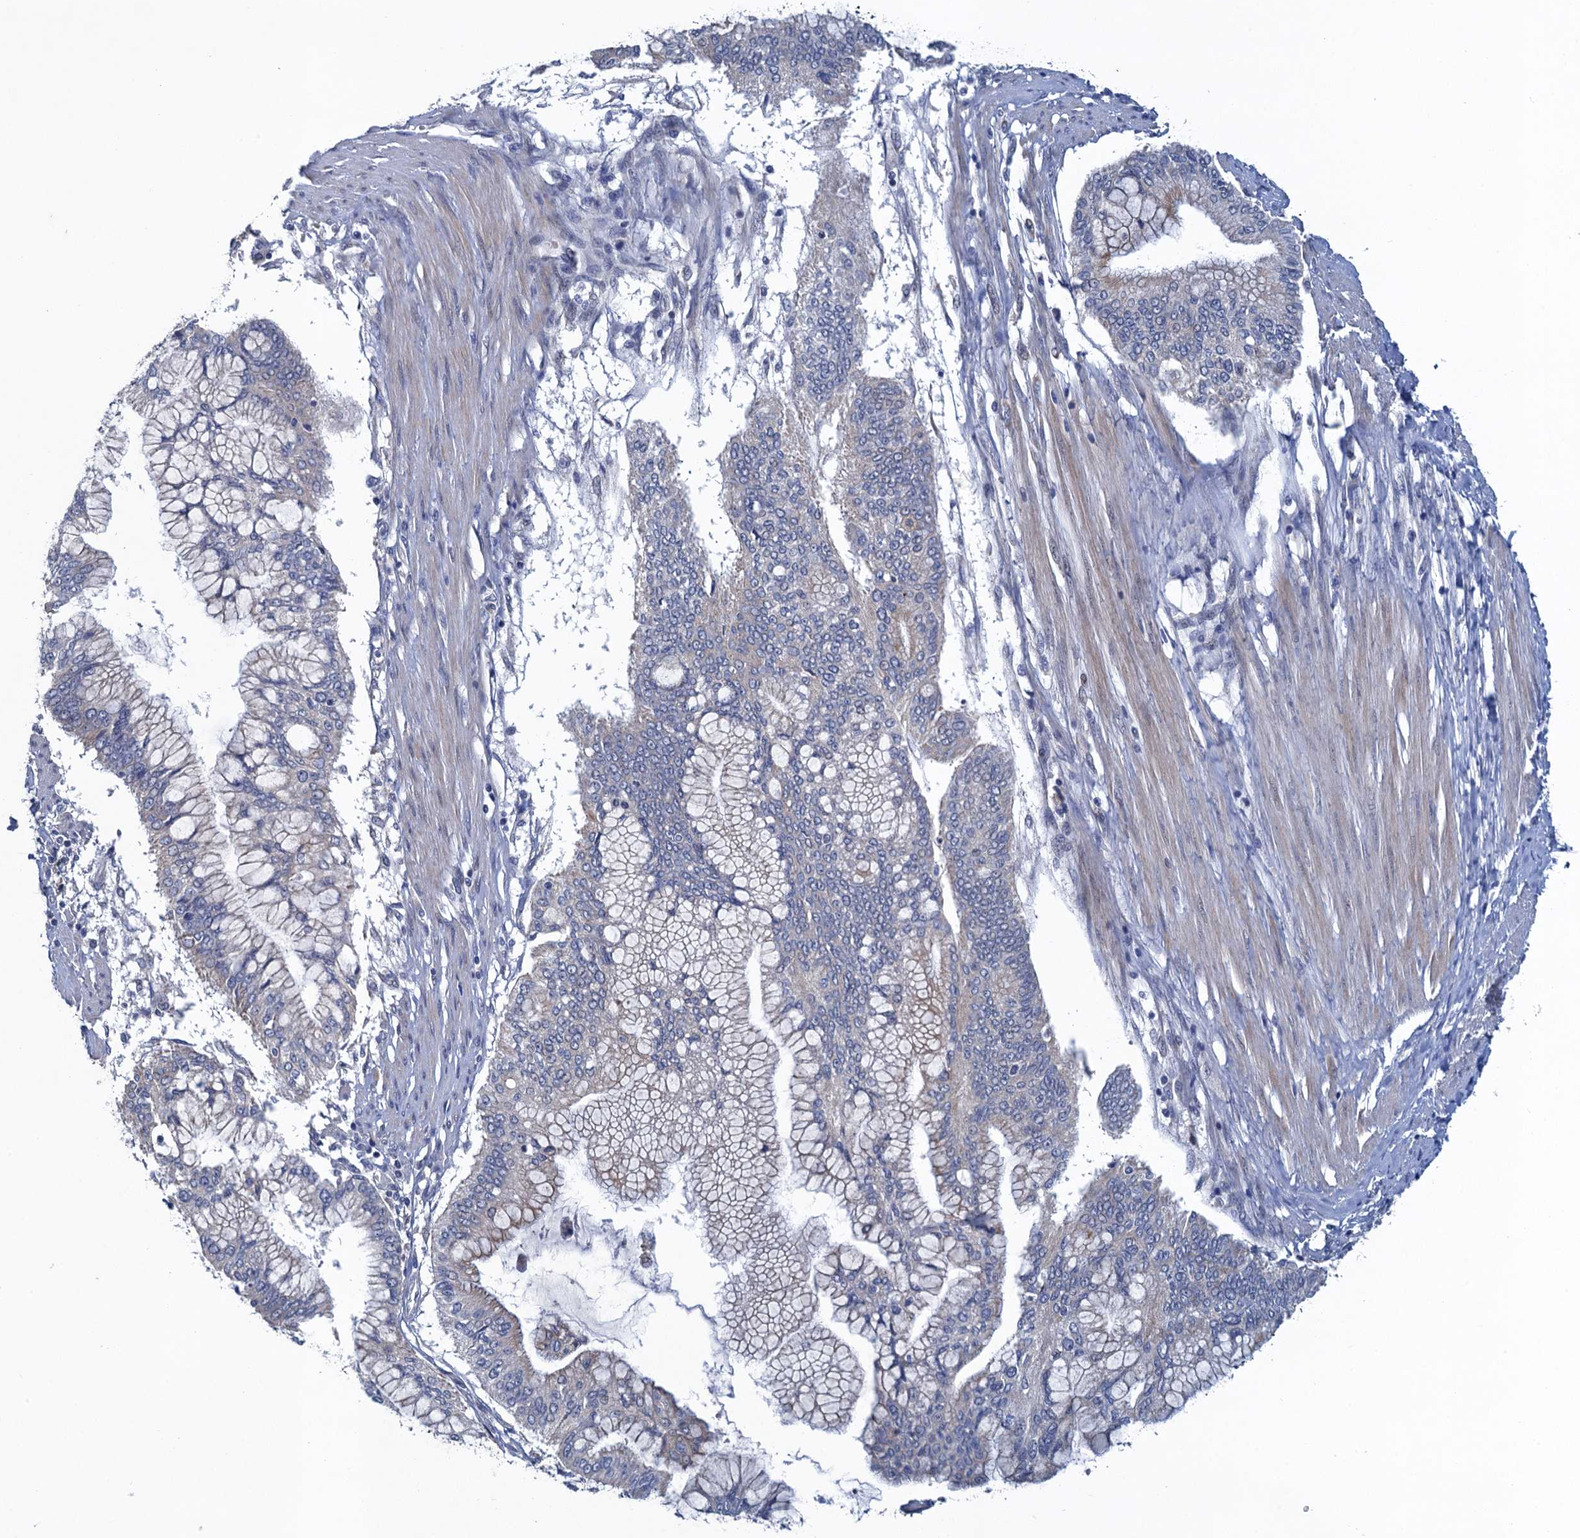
{"staining": {"intensity": "negative", "quantity": "none", "location": "none"}, "tissue": "pancreatic cancer", "cell_type": "Tumor cells", "image_type": "cancer", "snomed": [{"axis": "morphology", "description": "Adenocarcinoma, NOS"}, {"axis": "topography", "description": "Pancreas"}], "caption": "Adenocarcinoma (pancreatic) was stained to show a protein in brown. There is no significant positivity in tumor cells.", "gene": "ATOSA", "patient": {"sex": "male", "age": 46}}